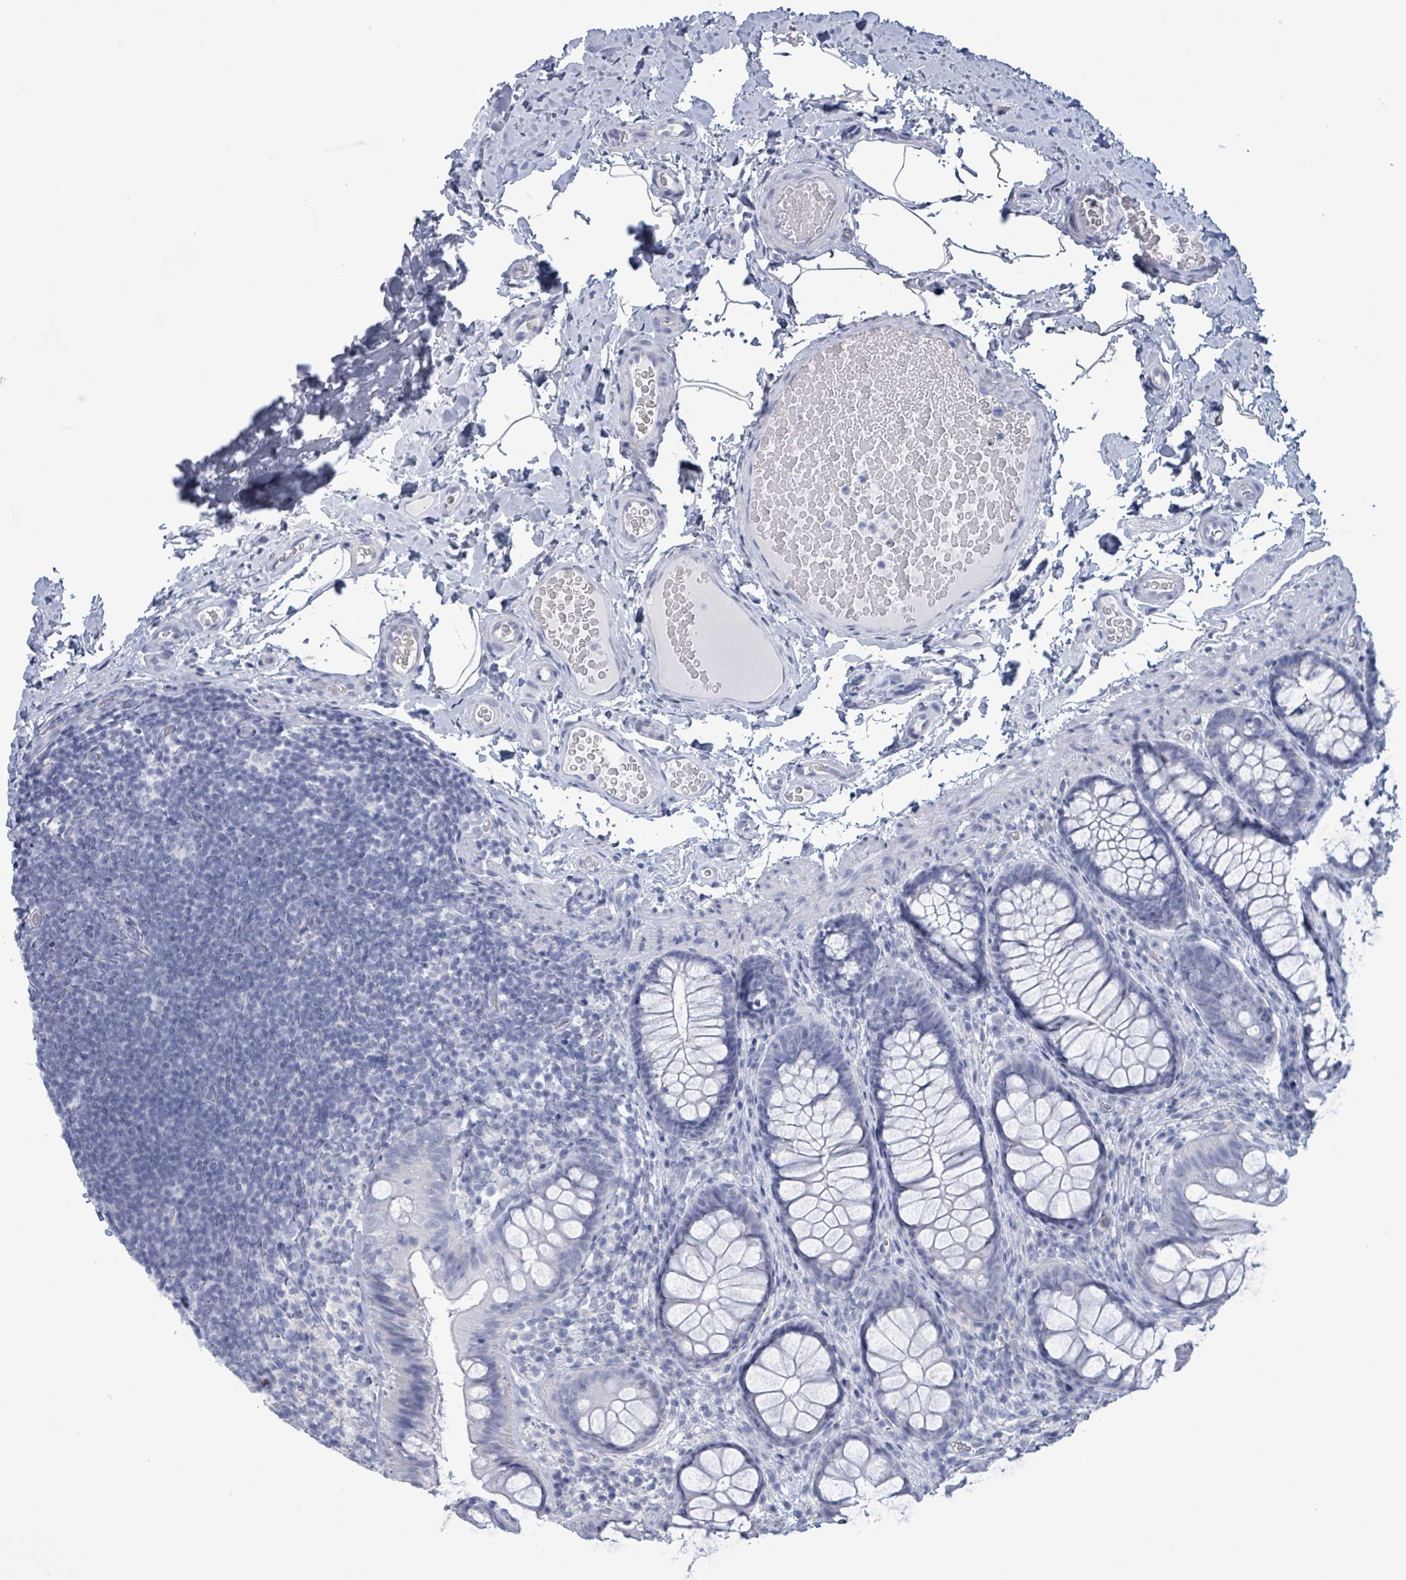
{"staining": {"intensity": "negative", "quantity": "none", "location": "none"}, "tissue": "colon", "cell_type": "Endothelial cells", "image_type": "normal", "snomed": [{"axis": "morphology", "description": "Normal tissue, NOS"}, {"axis": "topography", "description": "Colon"}], "caption": "IHC micrograph of unremarkable colon: human colon stained with DAB demonstrates no significant protein staining in endothelial cells. (DAB (3,3'-diaminobenzidine) immunohistochemistry (IHC) with hematoxylin counter stain).", "gene": "NKX2", "patient": {"sex": "male", "age": 46}}